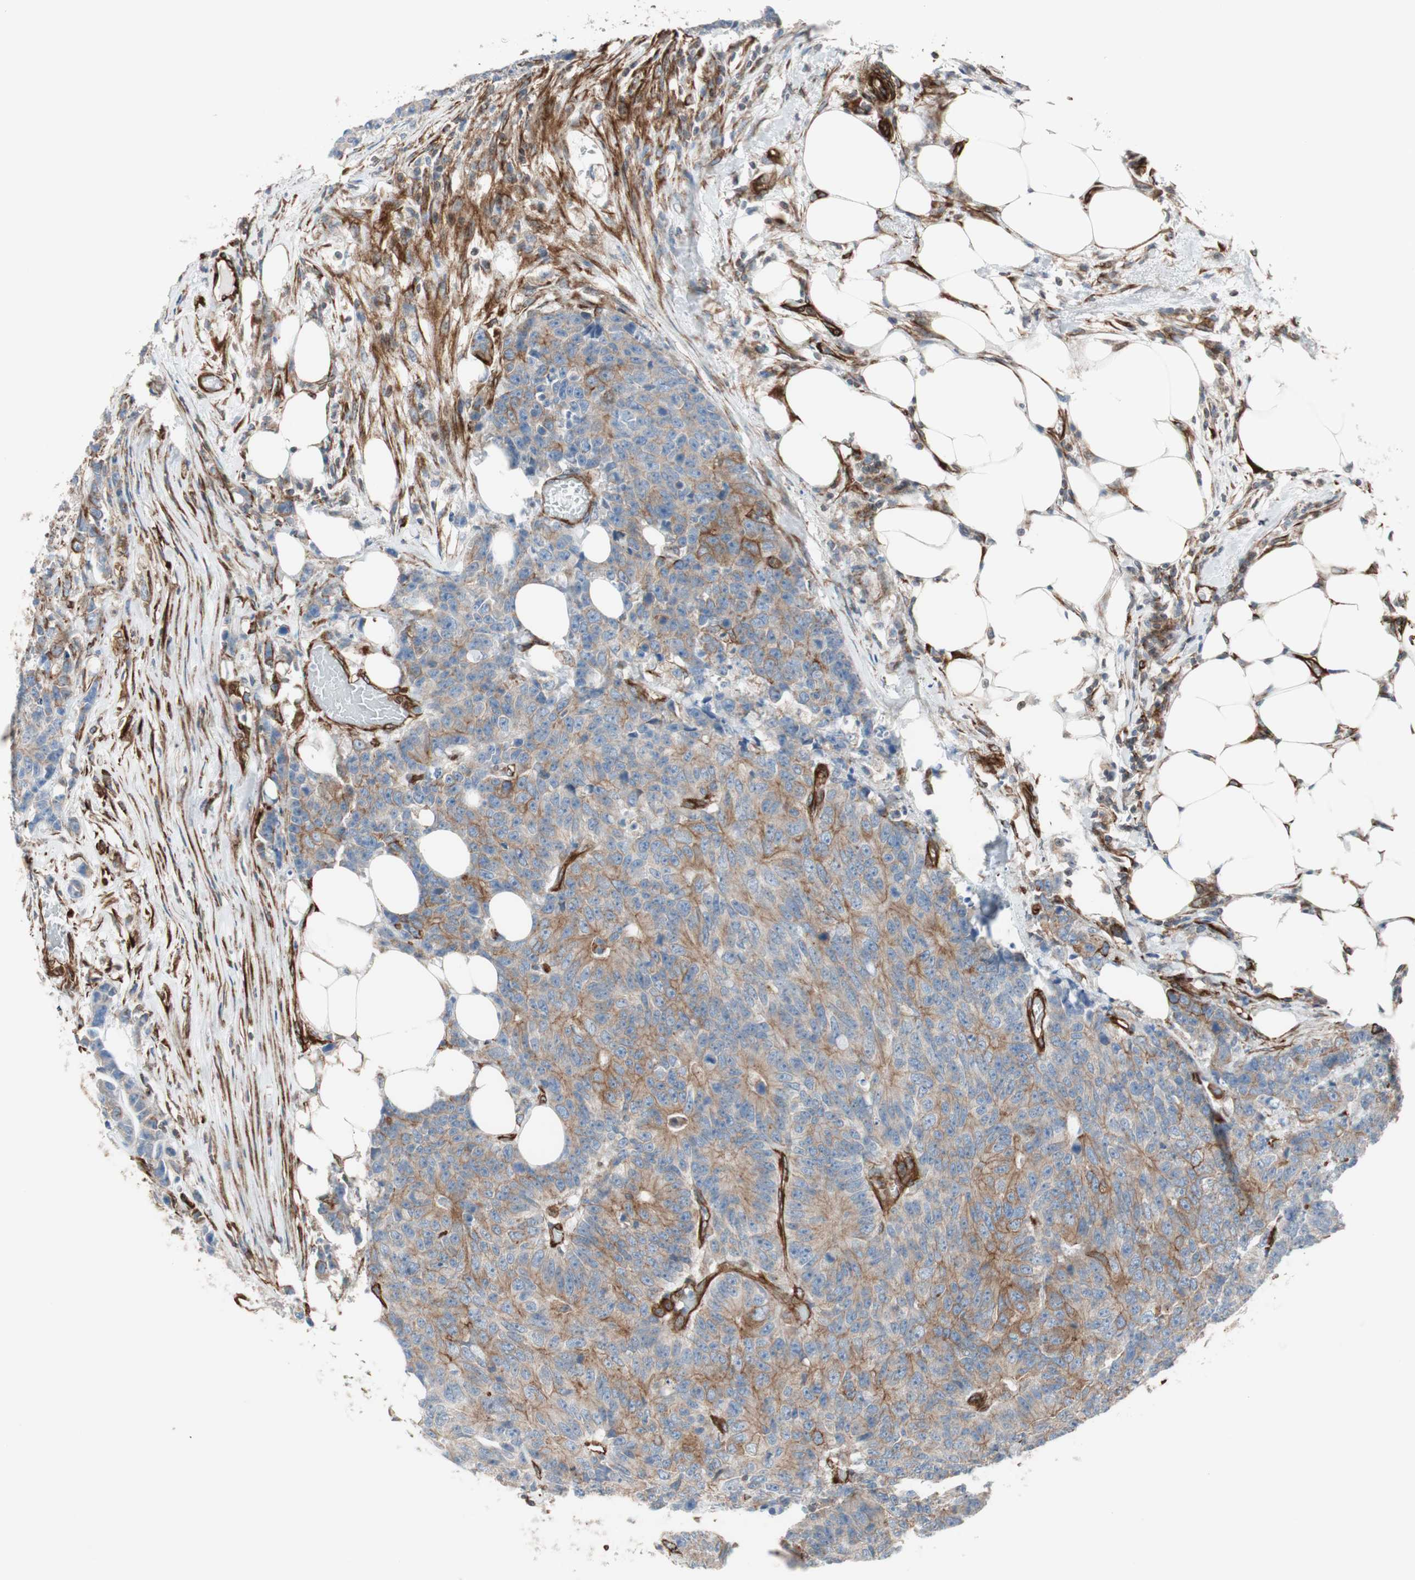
{"staining": {"intensity": "moderate", "quantity": ">75%", "location": "cytoplasmic/membranous"}, "tissue": "colorectal cancer", "cell_type": "Tumor cells", "image_type": "cancer", "snomed": [{"axis": "morphology", "description": "Adenocarcinoma, NOS"}, {"axis": "topography", "description": "Colon"}], "caption": "Colorectal adenocarcinoma stained for a protein (brown) exhibits moderate cytoplasmic/membranous positive positivity in approximately >75% of tumor cells.", "gene": "TCTA", "patient": {"sex": "female", "age": 86}}